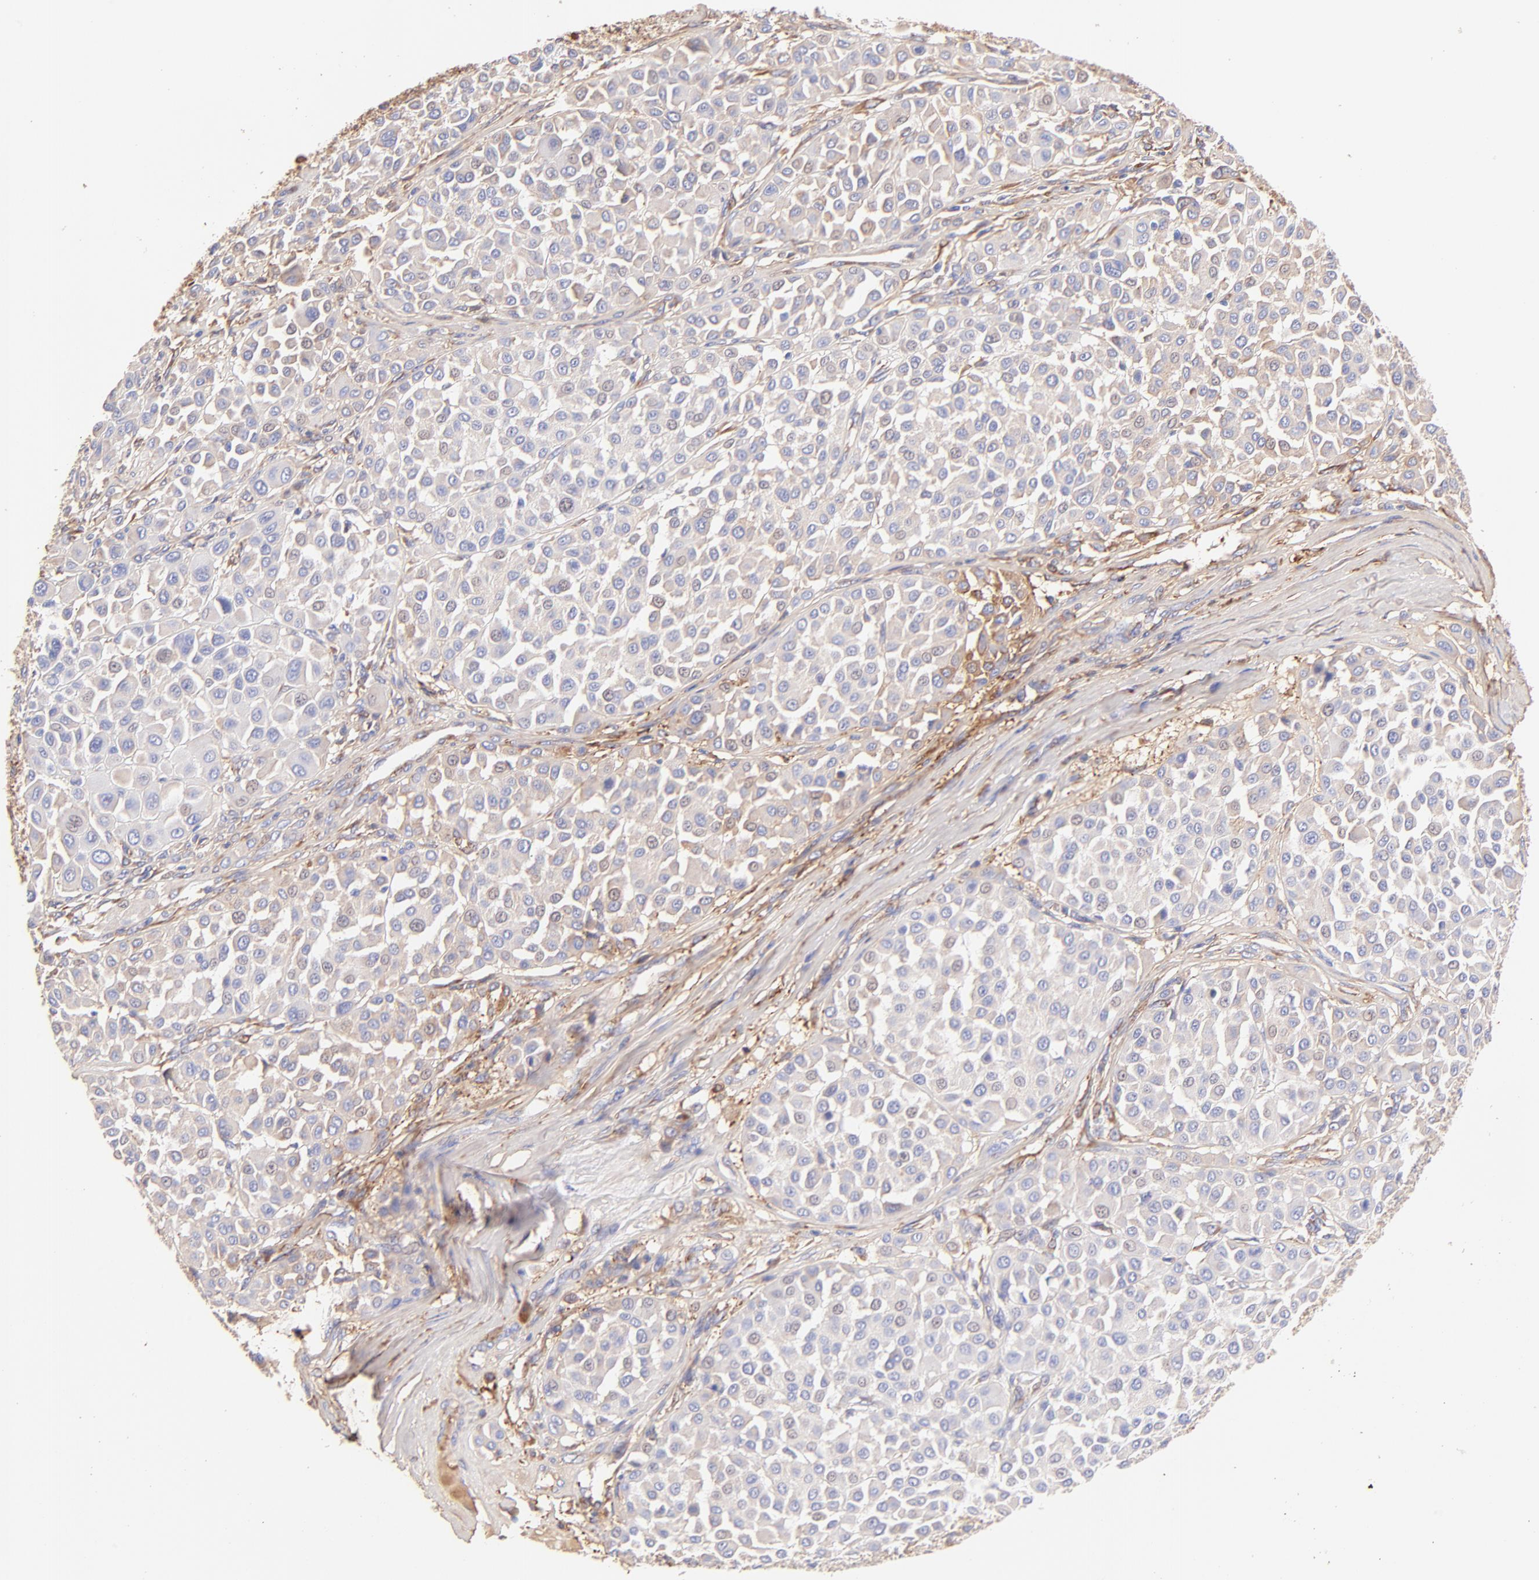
{"staining": {"intensity": "weak", "quantity": "<25%", "location": "nuclear"}, "tissue": "melanoma", "cell_type": "Tumor cells", "image_type": "cancer", "snomed": [{"axis": "morphology", "description": "Malignant melanoma, Metastatic site"}, {"axis": "topography", "description": "Soft tissue"}], "caption": "This is a histopathology image of immunohistochemistry staining of malignant melanoma (metastatic site), which shows no positivity in tumor cells. (Stains: DAB IHC with hematoxylin counter stain, Microscopy: brightfield microscopy at high magnification).", "gene": "BGN", "patient": {"sex": "male", "age": 41}}